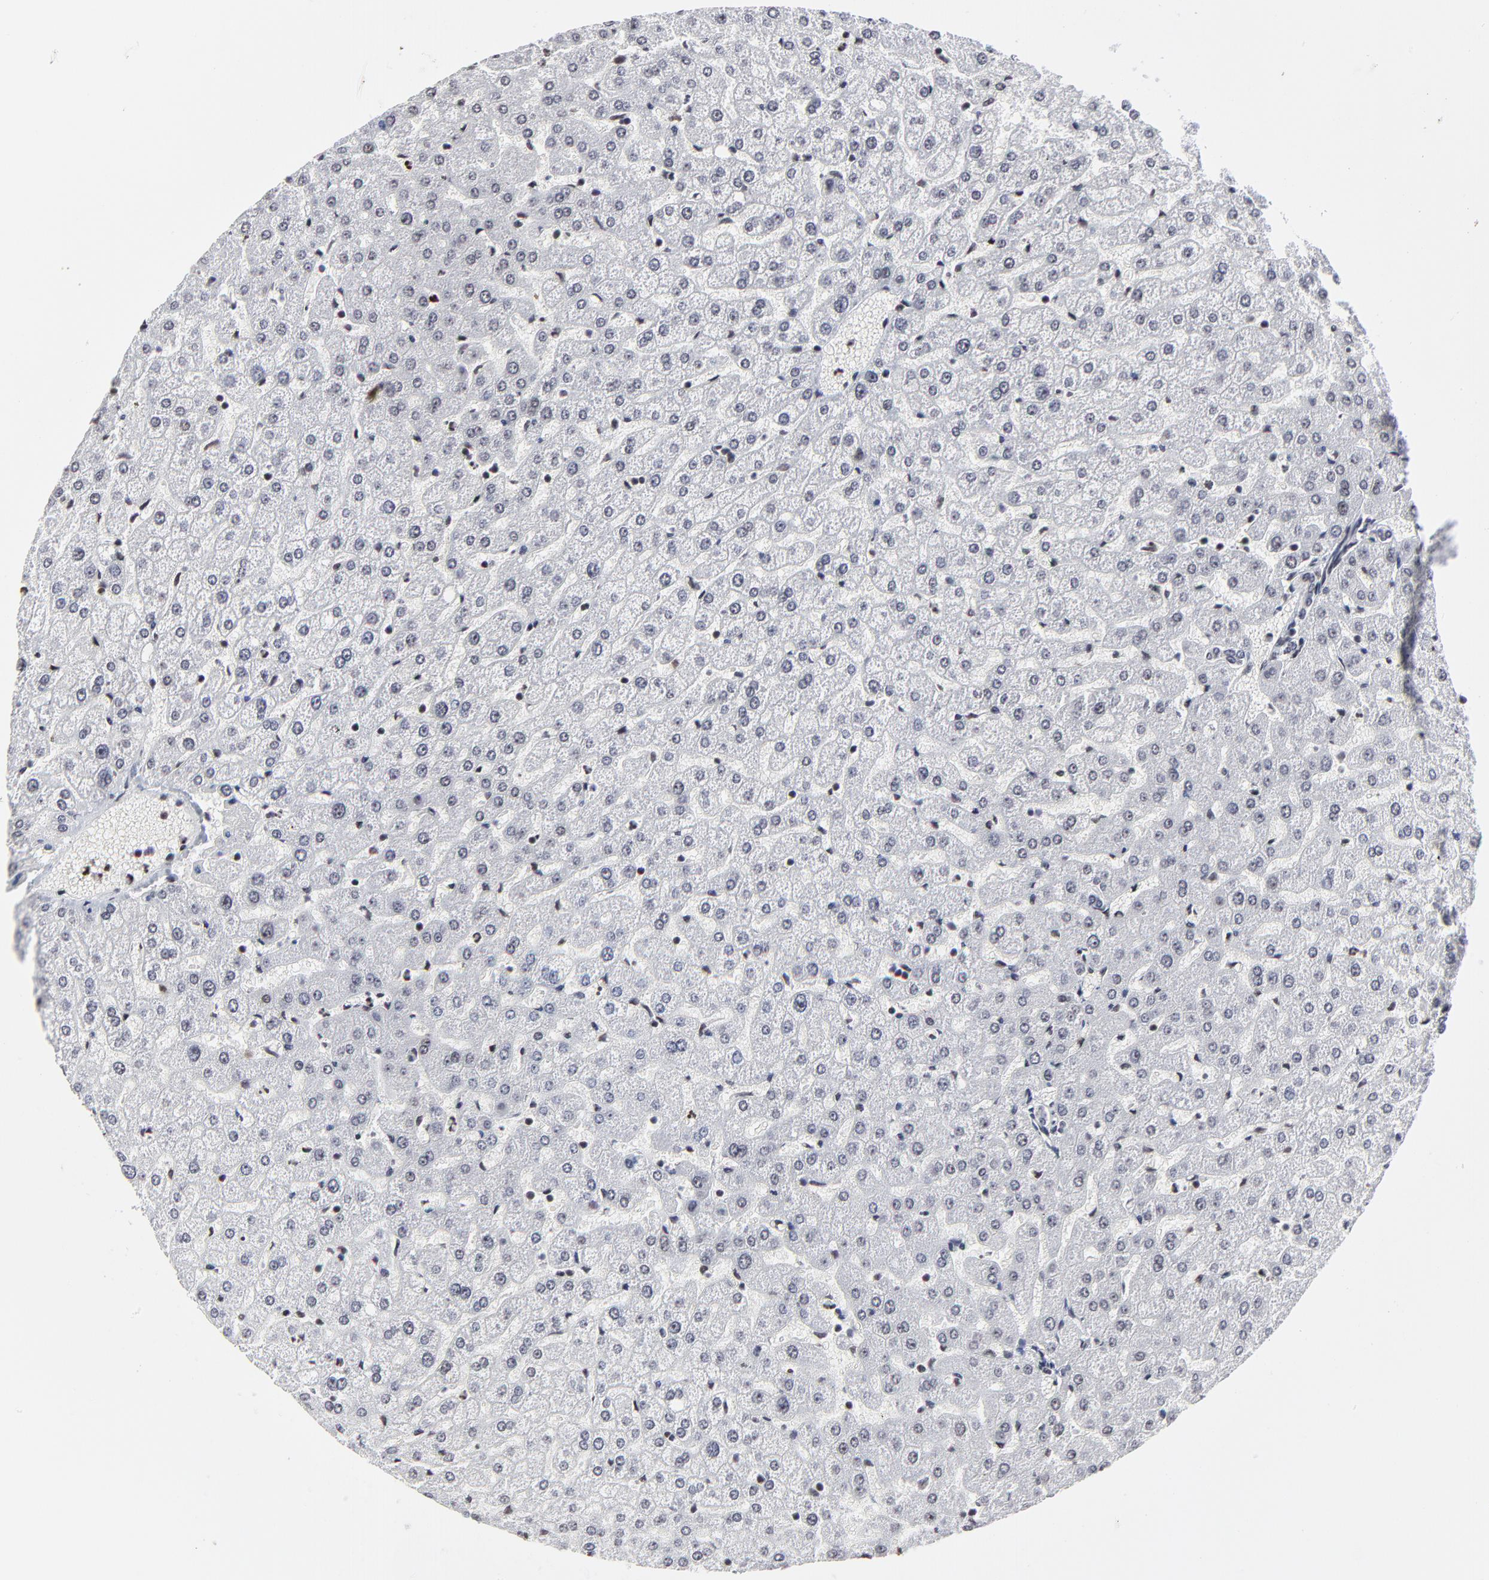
{"staining": {"intensity": "negative", "quantity": "none", "location": "none"}, "tissue": "liver", "cell_type": "Cholangiocytes", "image_type": "normal", "snomed": [{"axis": "morphology", "description": "Normal tissue, NOS"}, {"axis": "morphology", "description": "Fibrosis, NOS"}, {"axis": "topography", "description": "Liver"}], "caption": "IHC micrograph of unremarkable liver: human liver stained with DAB (3,3'-diaminobenzidine) displays no significant protein expression in cholangiocytes.", "gene": "ZNF777", "patient": {"sex": "female", "age": 29}}